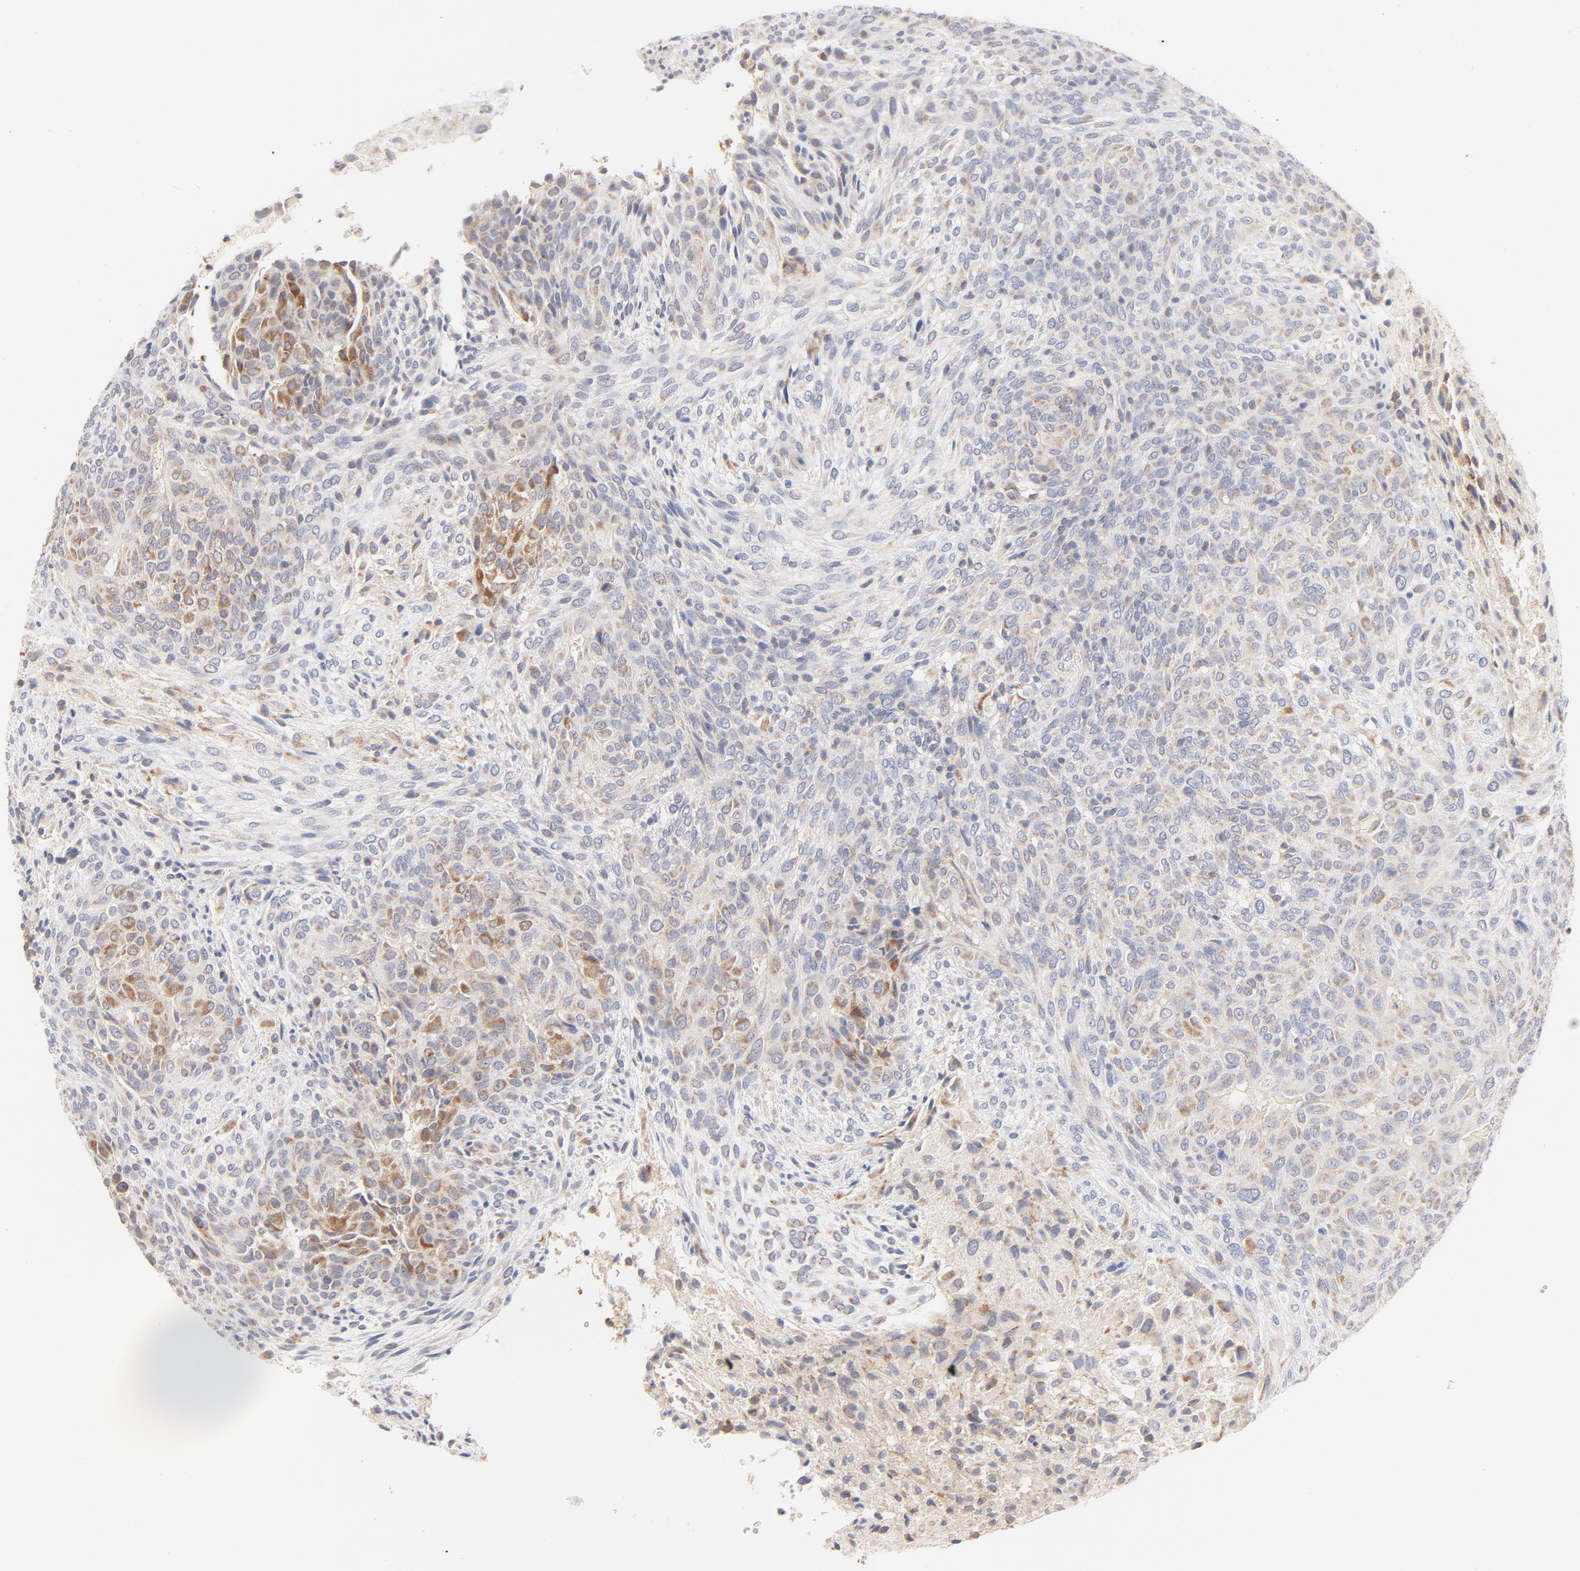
{"staining": {"intensity": "weak", "quantity": "25%-75%", "location": "cytoplasmic/membranous"}, "tissue": "glioma", "cell_type": "Tumor cells", "image_type": "cancer", "snomed": [{"axis": "morphology", "description": "Glioma, malignant, High grade"}, {"axis": "topography", "description": "Cerebral cortex"}], "caption": "IHC staining of glioma, which reveals low levels of weak cytoplasmic/membranous staining in approximately 25%-75% of tumor cells indicating weak cytoplasmic/membranous protein expression. The staining was performed using DAB (3,3'-diaminobenzidine) (brown) for protein detection and nuclei were counterstained in hematoxylin (blue).", "gene": "MTERF2", "patient": {"sex": "female", "age": 55}}